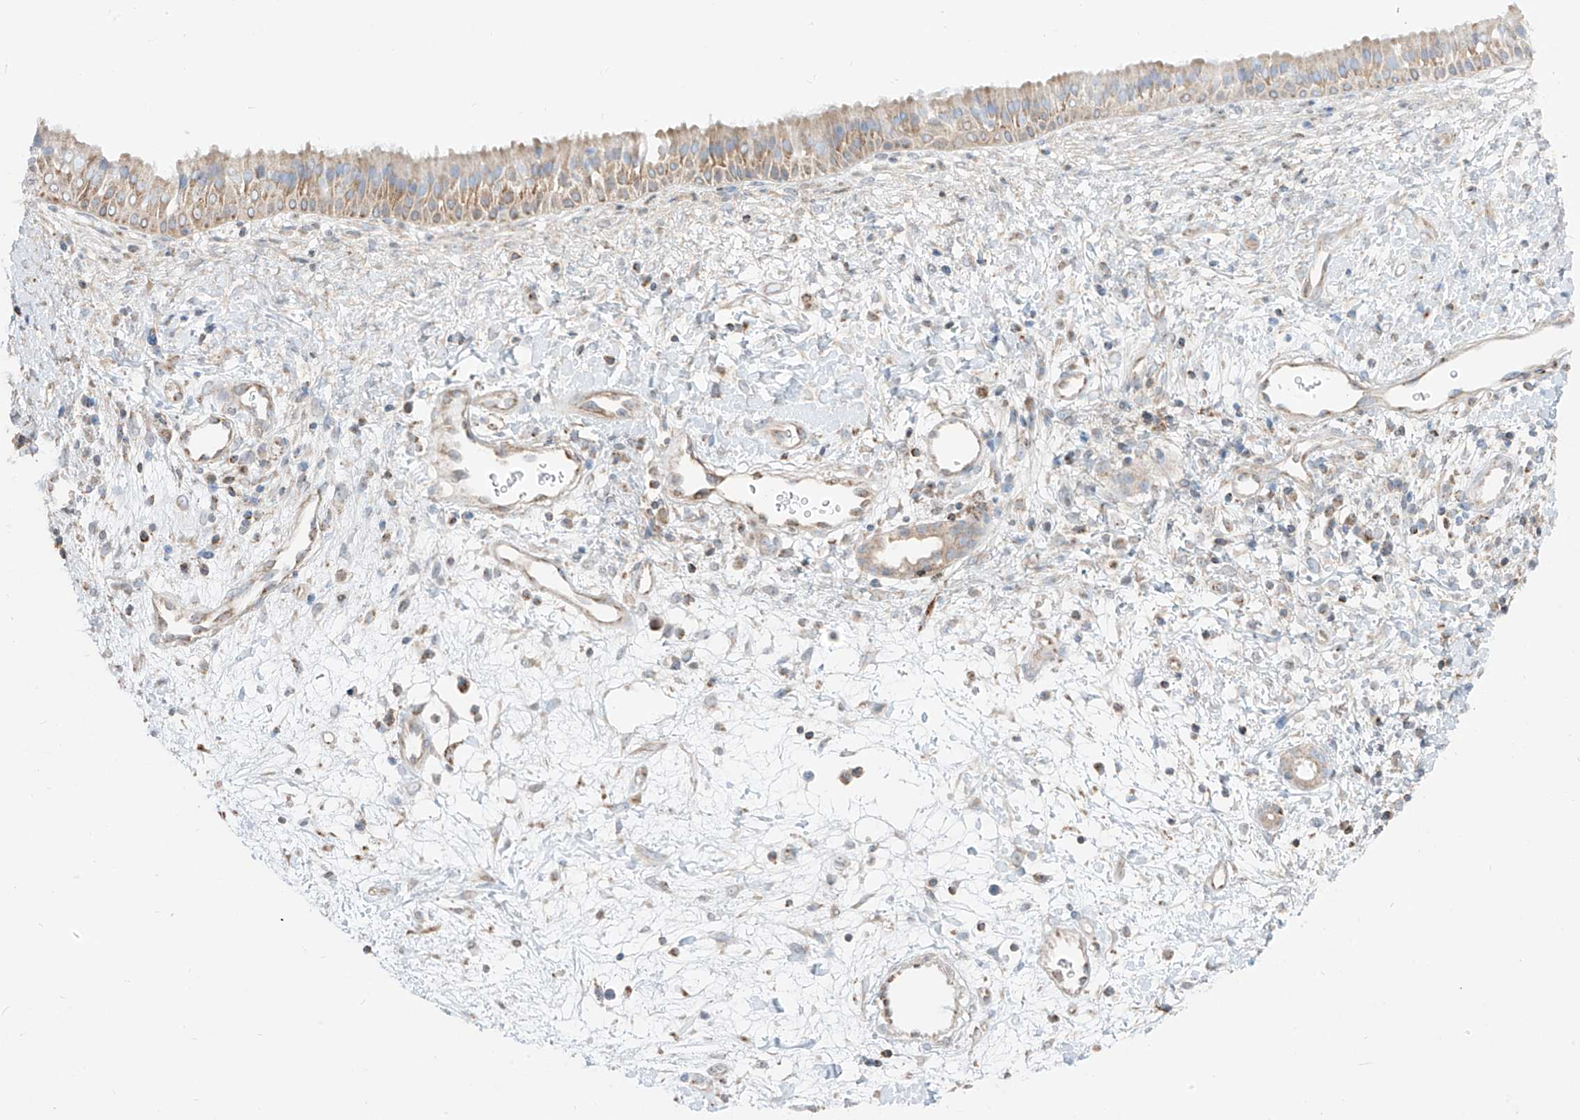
{"staining": {"intensity": "weak", "quantity": ">75%", "location": "cytoplasmic/membranous"}, "tissue": "nasopharynx", "cell_type": "Respiratory epithelial cells", "image_type": "normal", "snomed": [{"axis": "morphology", "description": "Normal tissue, NOS"}, {"axis": "topography", "description": "Nasopharynx"}], "caption": "This photomicrograph displays immunohistochemistry staining of normal human nasopharynx, with low weak cytoplasmic/membranous expression in approximately >75% of respiratory epithelial cells.", "gene": "ETHE1", "patient": {"sex": "male", "age": 22}}